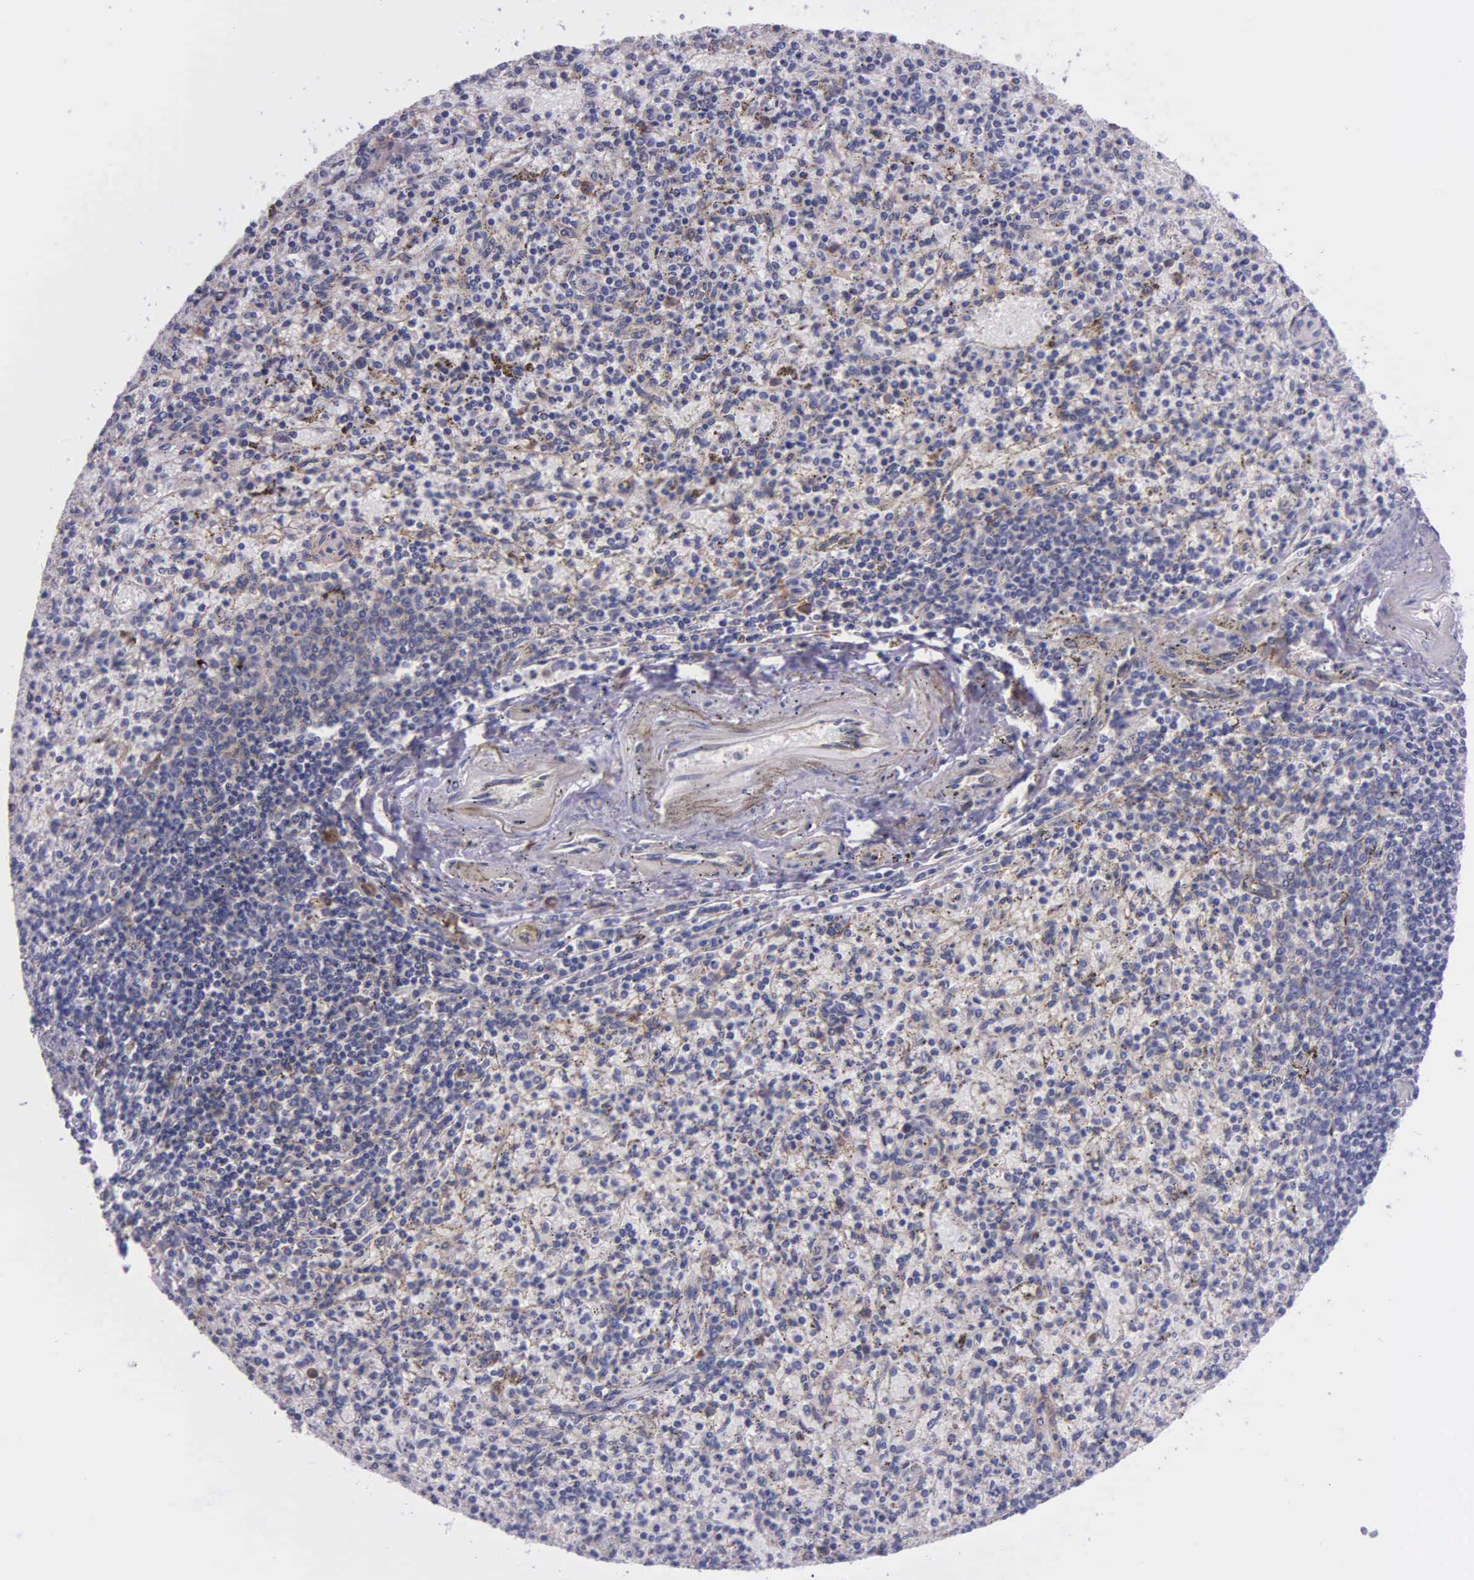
{"staining": {"intensity": "moderate", "quantity": "<25%", "location": "cytoplasmic/membranous"}, "tissue": "spleen", "cell_type": "Cells in red pulp", "image_type": "normal", "snomed": [{"axis": "morphology", "description": "Normal tissue, NOS"}, {"axis": "topography", "description": "Spleen"}], "caption": "This image reveals IHC staining of benign human spleen, with low moderate cytoplasmic/membranous staining in about <25% of cells in red pulp.", "gene": "ZC3H12B", "patient": {"sex": "male", "age": 72}}